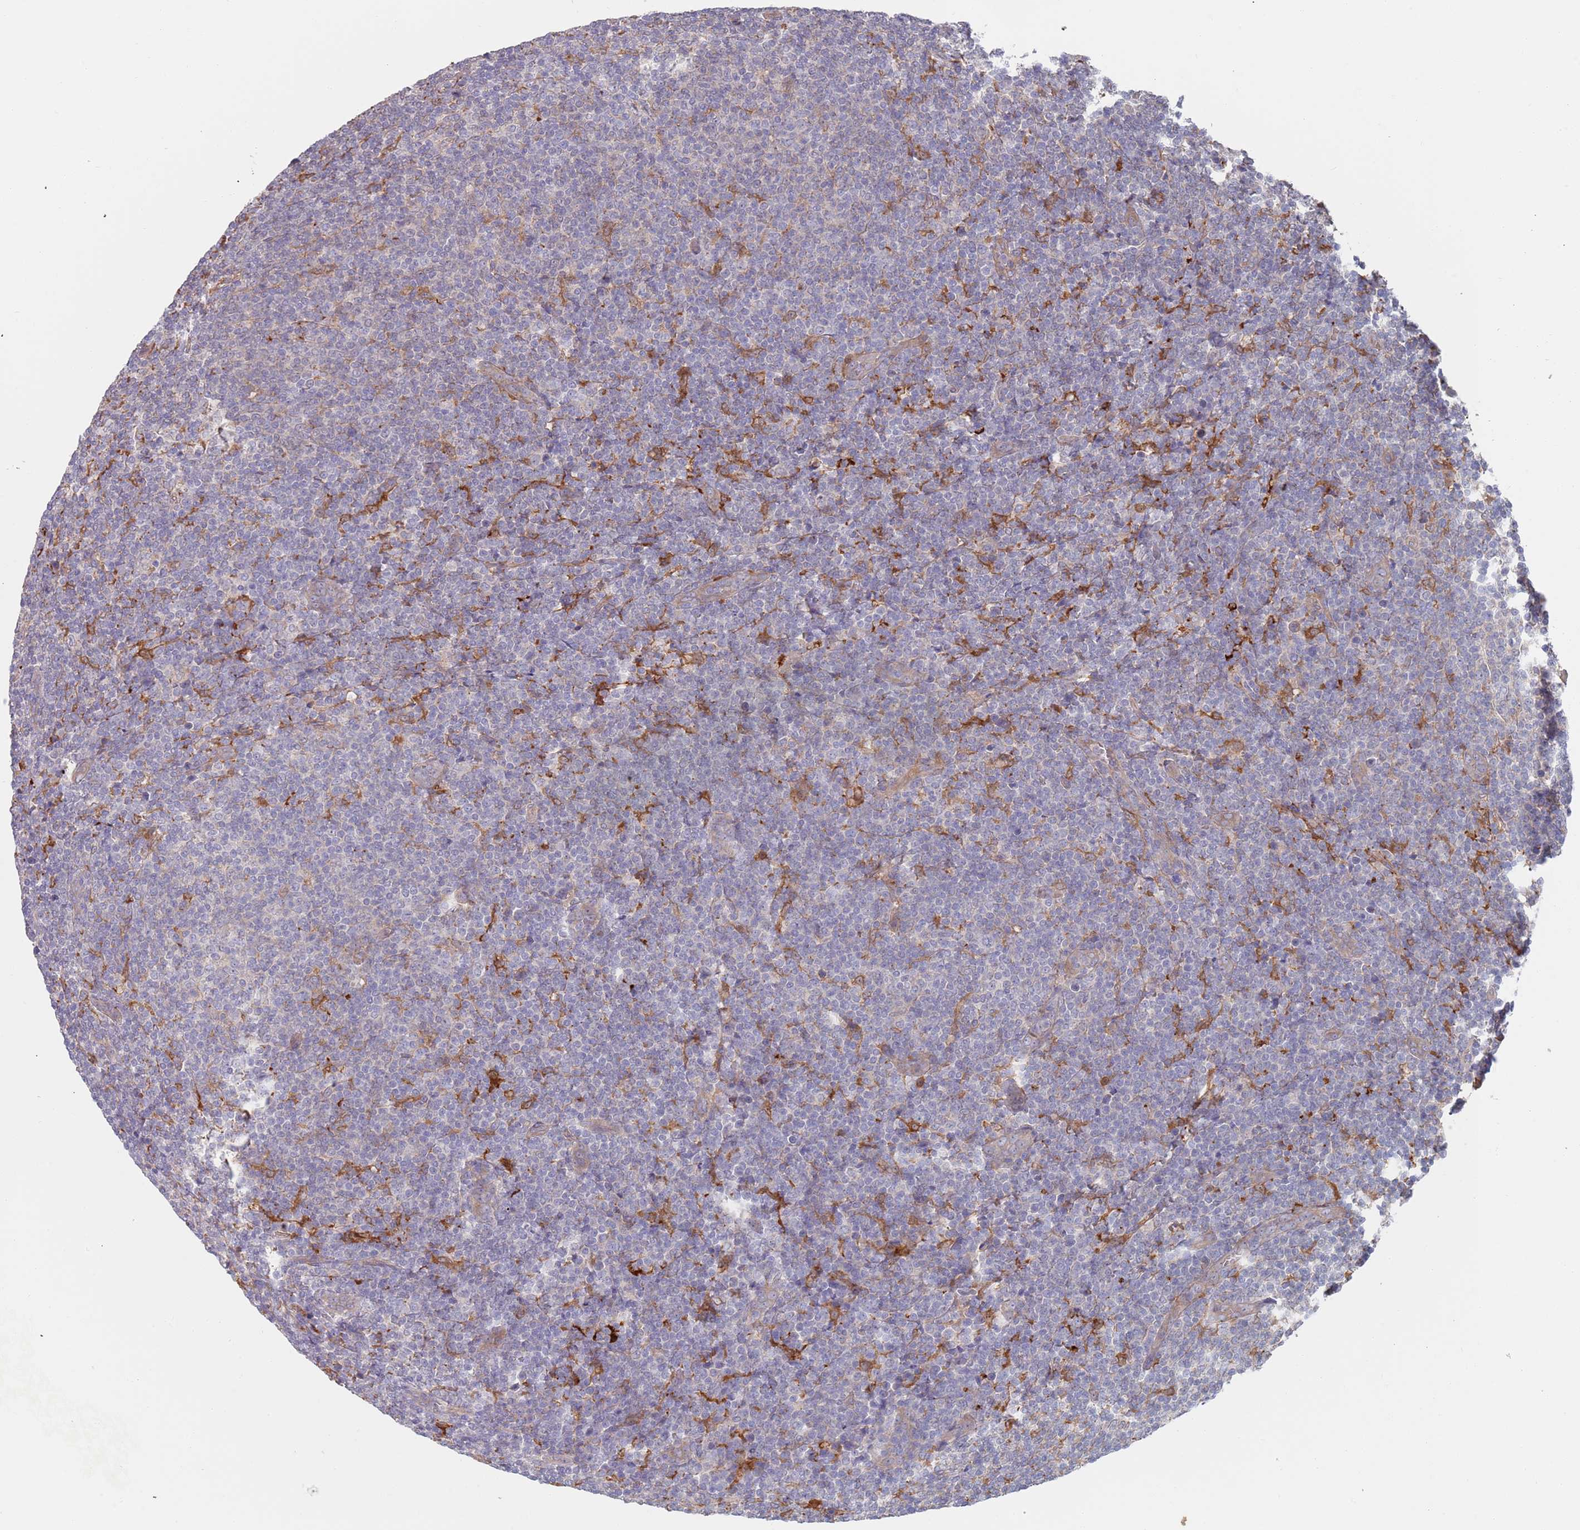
{"staining": {"intensity": "negative", "quantity": "none", "location": "none"}, "tissue": "lymphoma", "cell_type": "Tumor cells", "image_type": "cancer", "snomed": [{"axis": "morphology", "description": "Malignant lymphoma, non-Hodgkin's type, Low grade"}, {"axis": "topography", "description": "Lymph node"}], "caption": "Immunohistochemistry of low-grade malignant lymphoma, non-Hodgkin's type displays no staining in tumor cells.", "gene": "APPL2", "patient": {"sex": "male", "age": 66}}